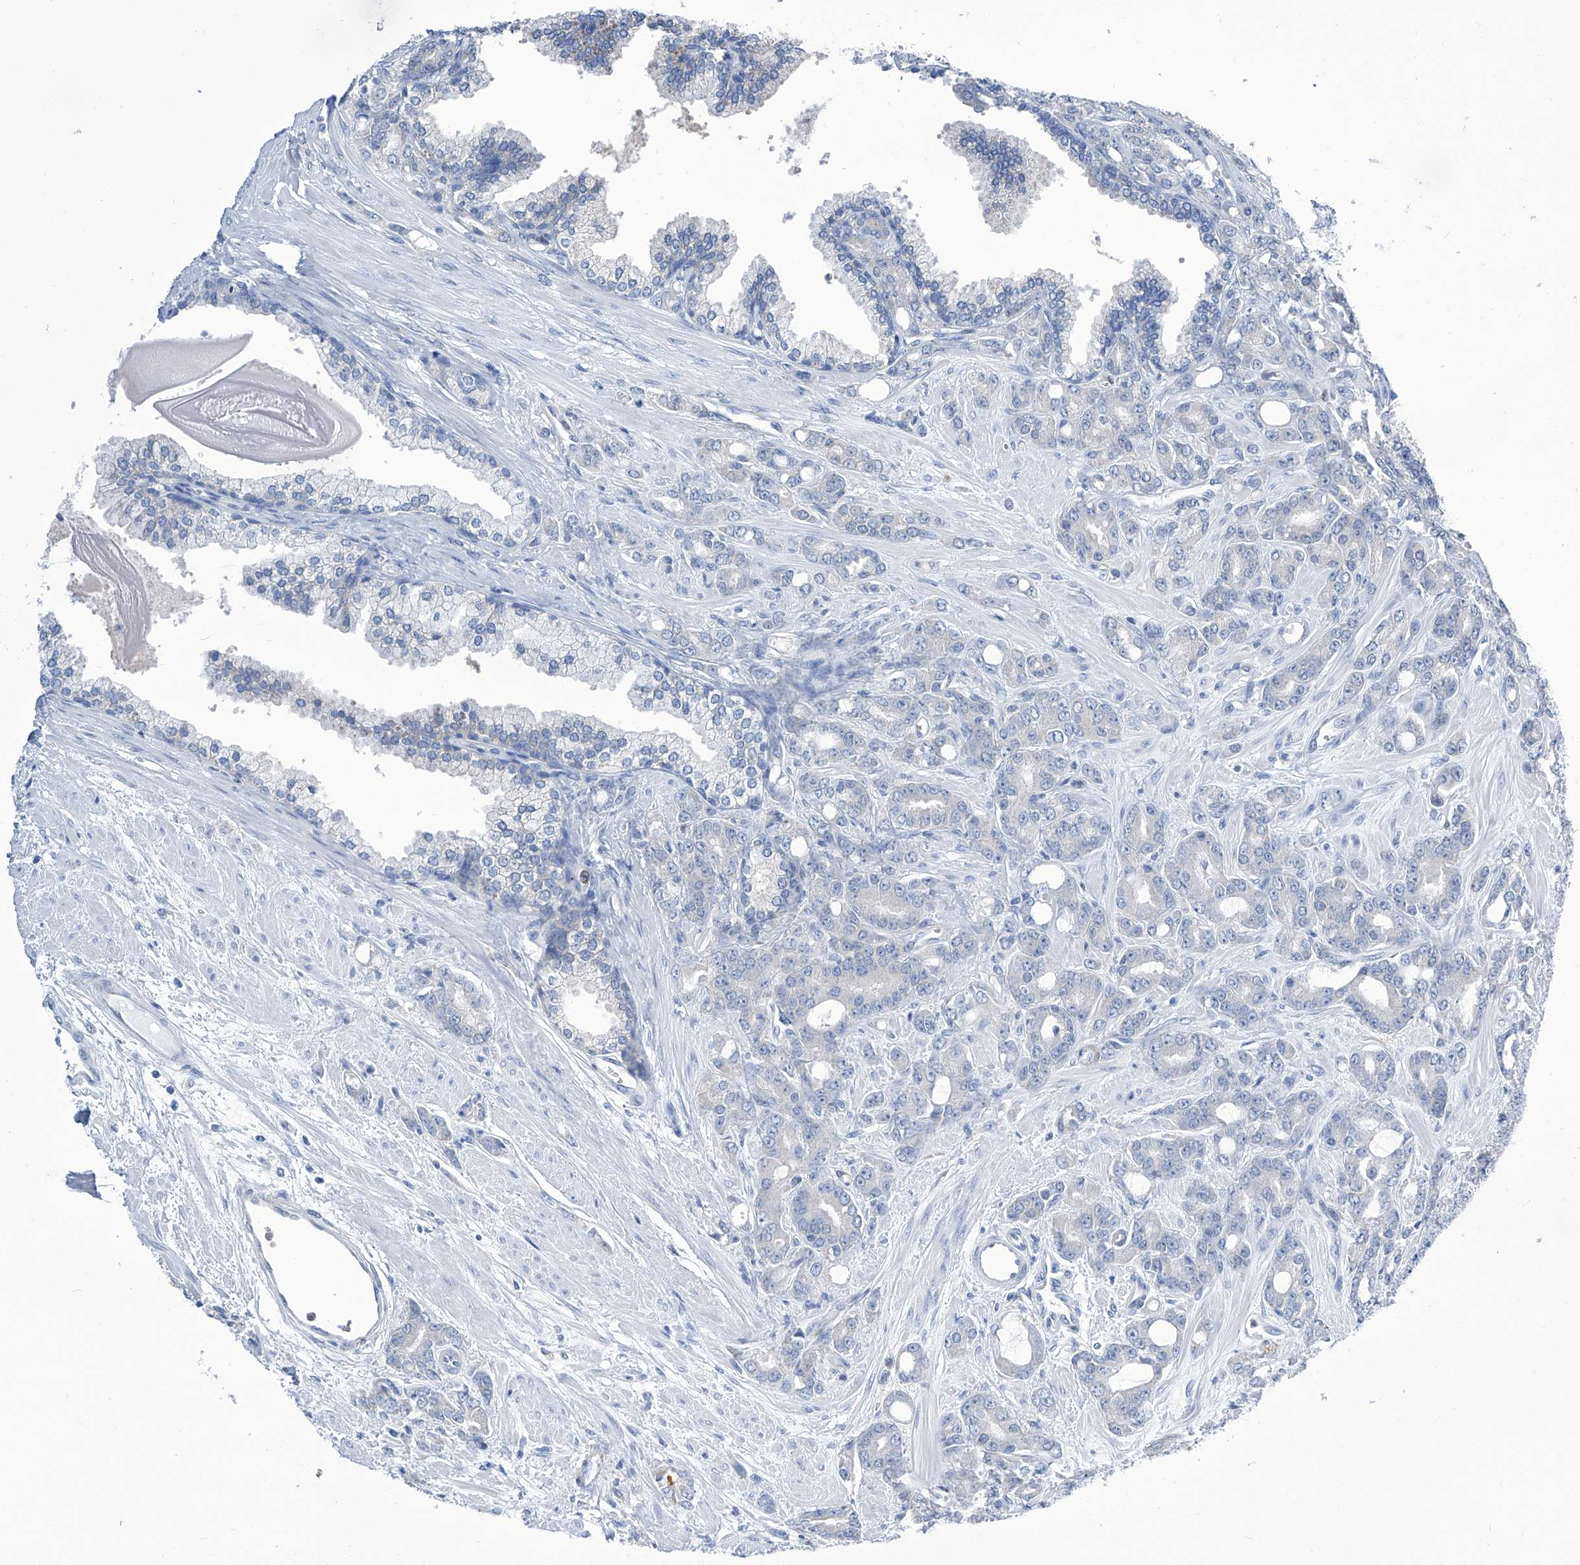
{"staining": {"intensity": "negative", "quantity": "none", "location": "none"}, "tissue": "prostate cancer", "cell_type": "Tumor cells", "image_type": "cancer", "snomed": [{"axis": "morphology", "description": "Adenocarcinoma, High grade"}, {"axis": "topography", "description": "Prostate"}], "caption": "DAB (3,3'-diaminobenzidine) immunohistochemical staining of human prostate high-grade adenocarcinoma exhibits no significant expression in tumor cells.", "gene": "IMPA2", "patient": {"sex": "male", "age": 62}}